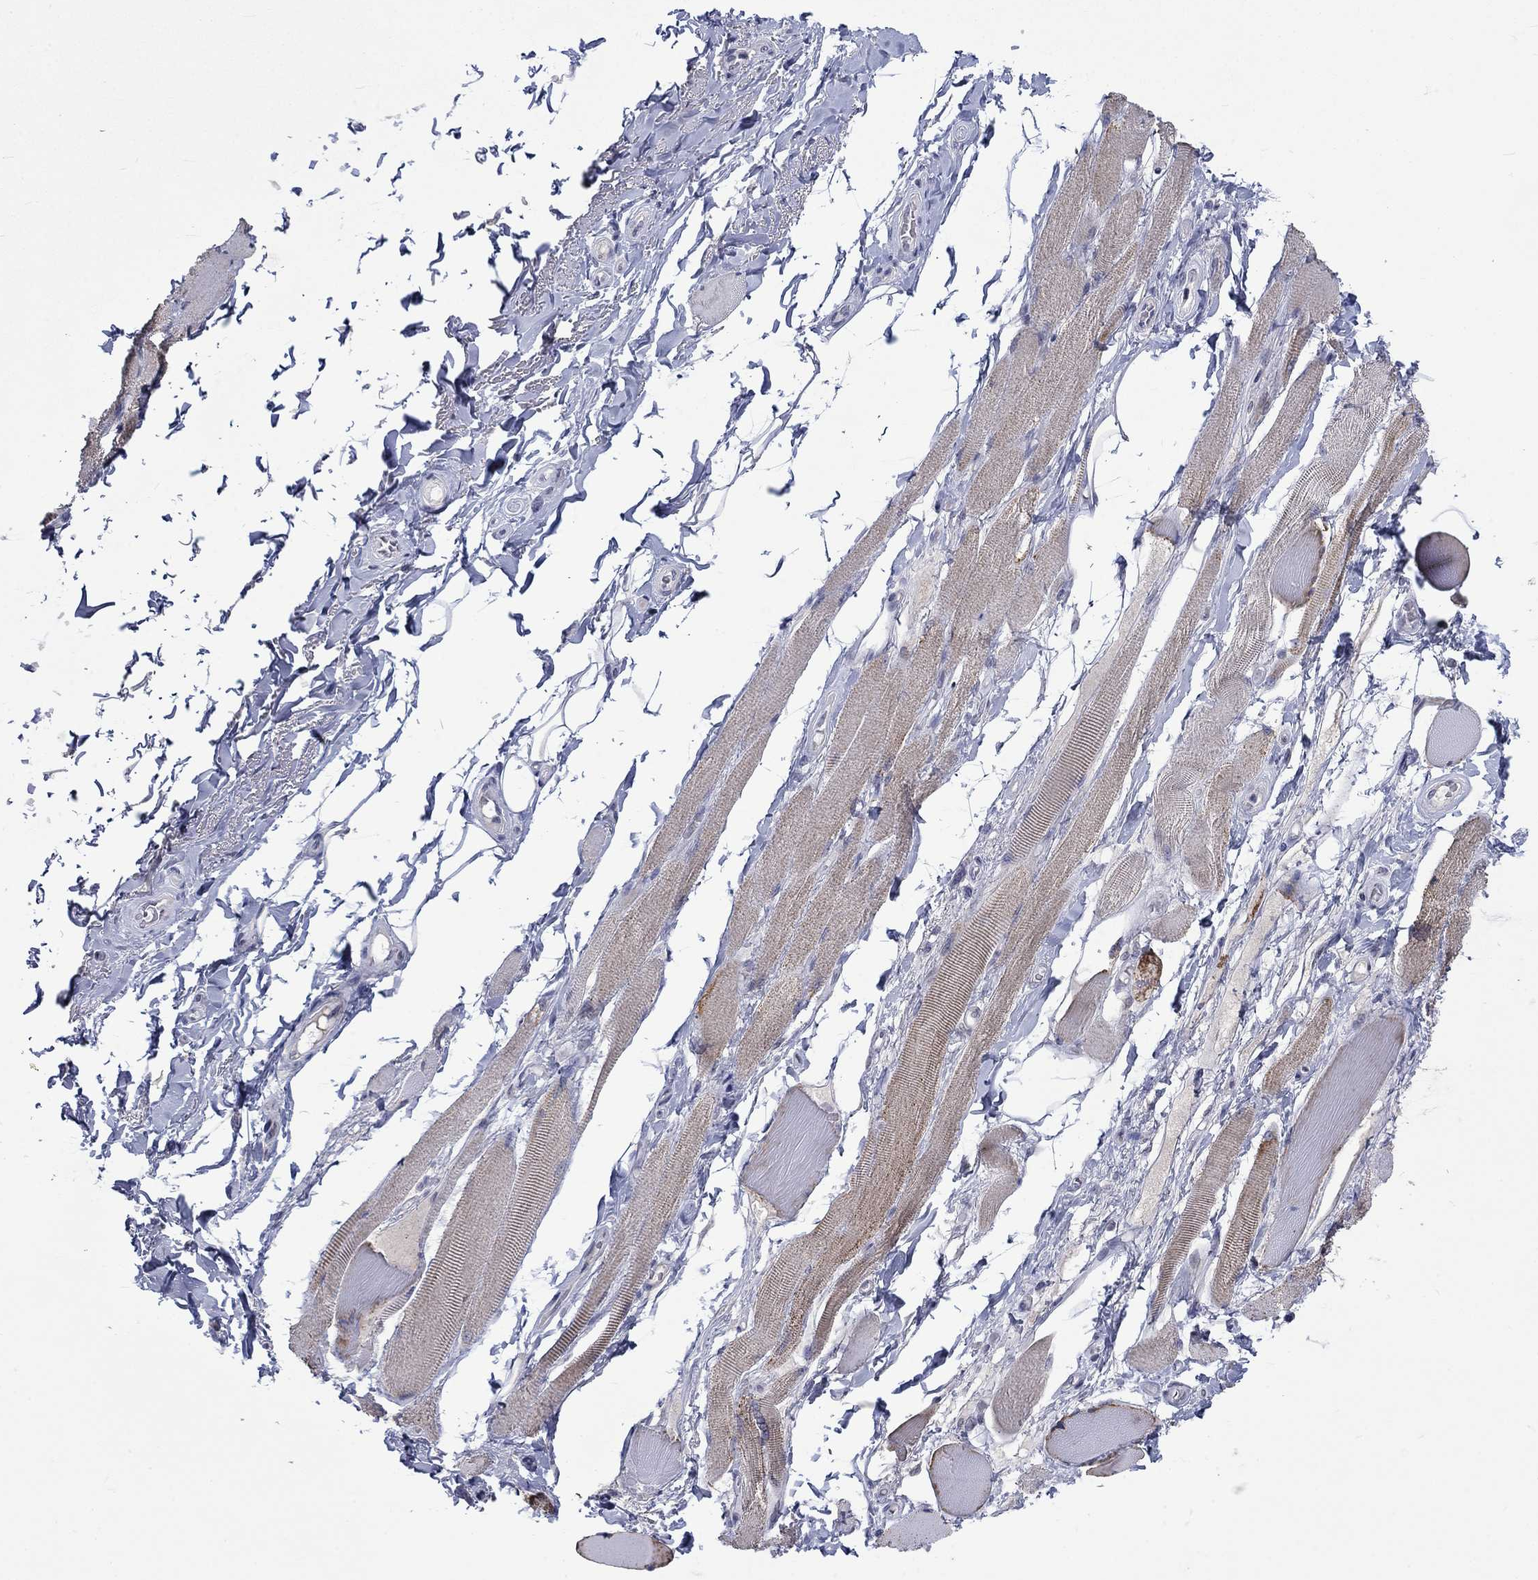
{"staining": {"intensity": "negative", "quantity": "none", "location": "none"}, "tissue": "adipose tissue", "cell_type": "Adipocytes", "image_type": "normal", "snomed": [{"axis": "morphology", "description": "Normal tissue, NOS"}, {"axis": "topography", "description": "Anal"}, {"axis": "topography", "description": "Peripheral nerve tissue"}], "caption": "Immunohistochemistry (IHC) photomicrograph of unremarkable adipose tissue: human adipose tissue stained with DAB (3,3'-diaminobenzidine) displays no significant protein positivity in adipocytes. The staining is performed using DAB (3,3'-diaminobenzidine) brown chromogen with nuclei counter-stained in using hematoxylin.", "gene": "KCNJ16", "patient": {"sex": "male", "age": 53}}